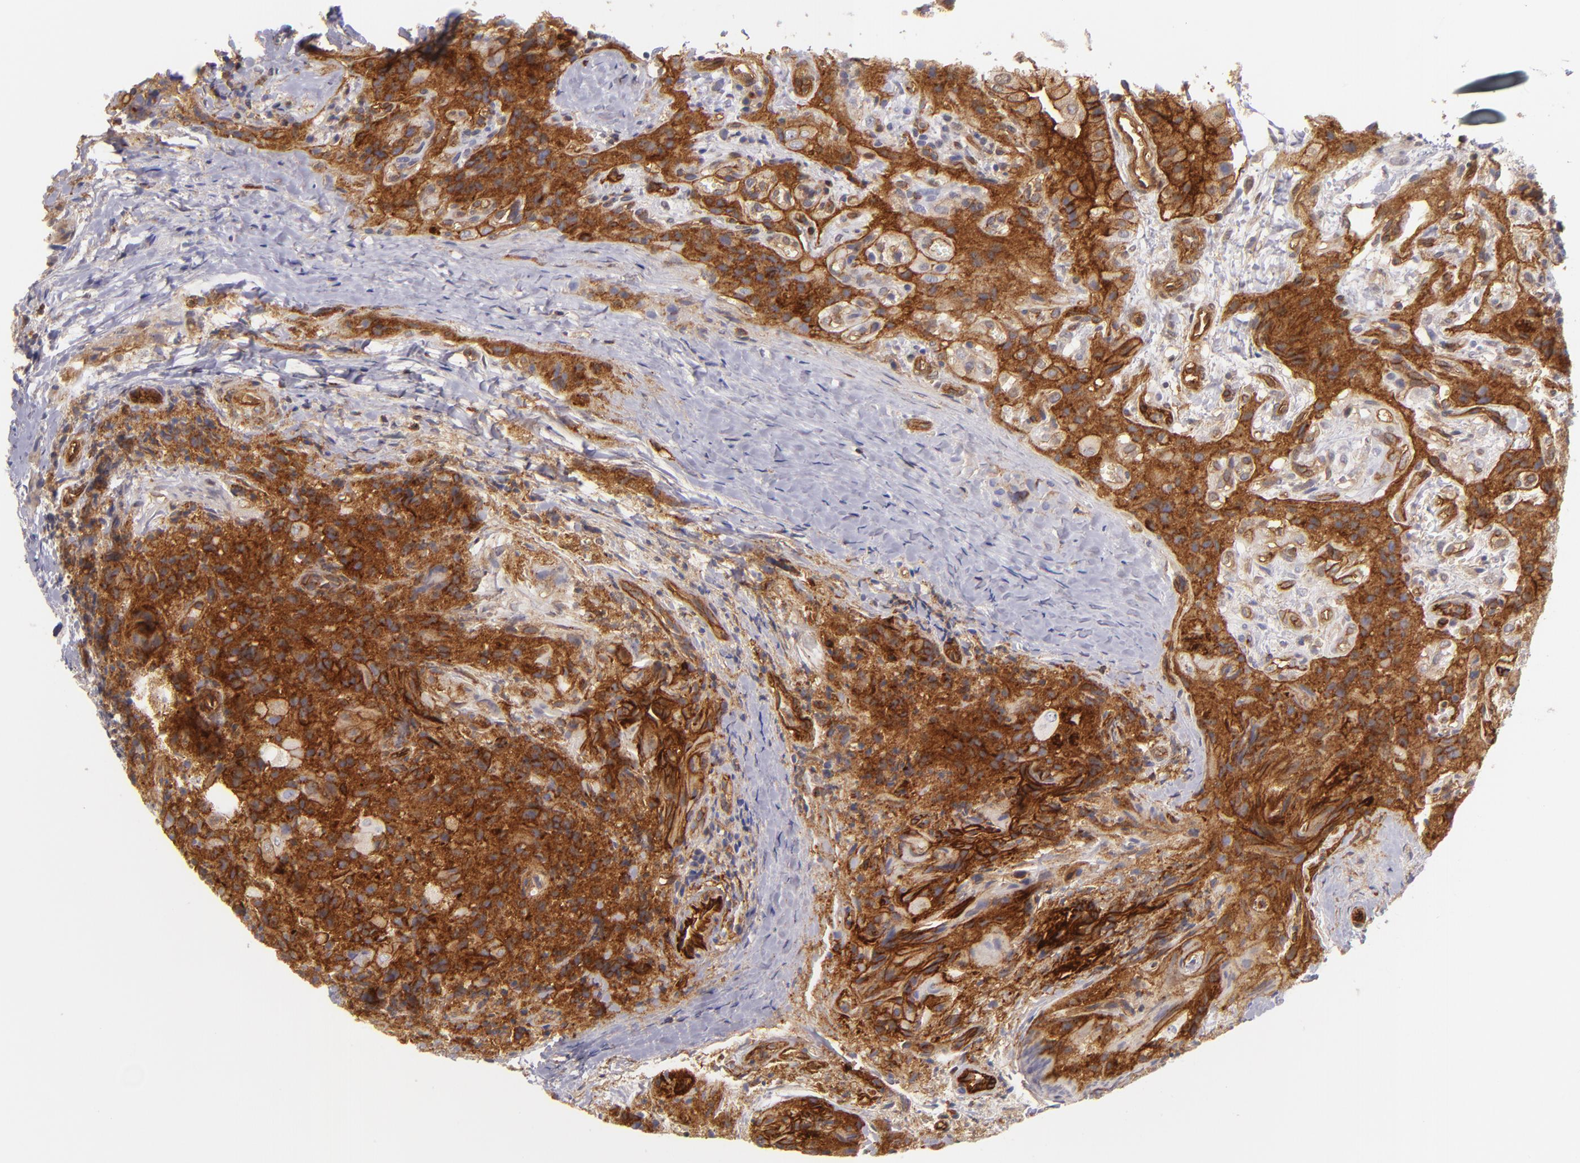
{"staining": {"intensity": "moderate", "quantity": "25%-75%", "location": "cytoplasmic/membranous"}, "tissue": "thyroid cancer", "cell_type": "Tumor cells", "image_type": "cancer", "snomed": [{"axis": "morphology", "description": "Papillary adenocarcinoma, NOS"}, {"axis": "topography", "description": "Thyroid gland"}], "caption": "Immunohistochemical staining of thyroid cancer (papillary adenocarcinoma) exhibits medium levels of moderate cytoplasmic/membranous staining in approximately 25%-75% of tumor cells.", "gene": "ENTPD1", "patient": {"sex": "female", "age": 71}}